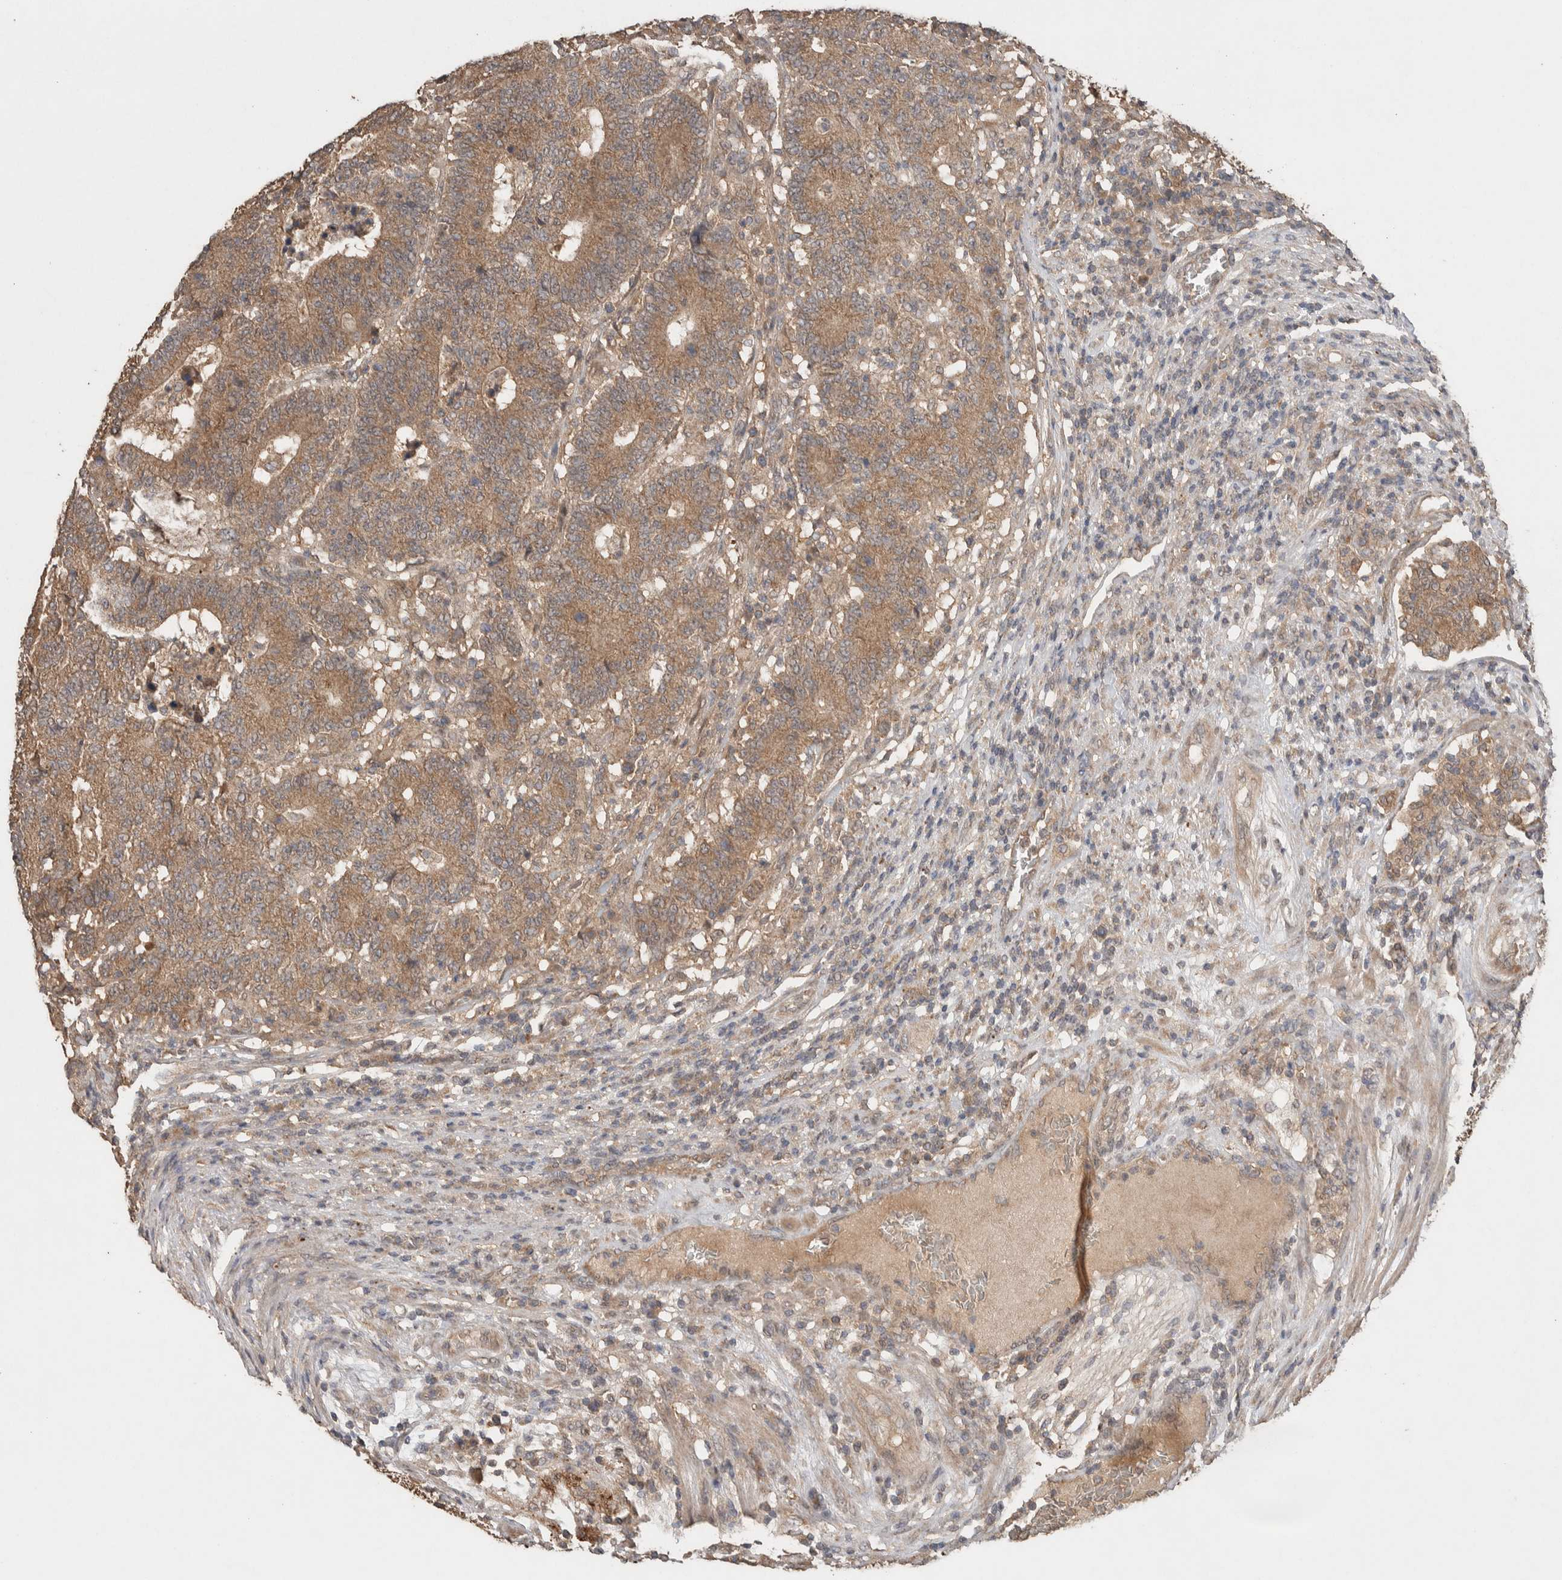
{"staining": {"intensity": "weak", "quantity": ">75%", "location": "cytoplasmic/membranous"}, "tissue": "colorectal cancer", "cell_type": "Tumor cells", "image_type": "cancer", "snomed": [{"axis": "morphology", "description": "Normal tissue, NOS"}, {"axis": "morphology", "description": "Adenocarcinoma, NOS"}, {"axis": "topography", "description": "Colon"}], "caption": "Human adenocarcinoma (colorectal) stained for a protein (brown) displays weak cytoplasmic/membranous positive expression in approximately >75% of tumor cells.", "gene": "KCNJ5", "patient": {"sex": "female", "age": 75}}